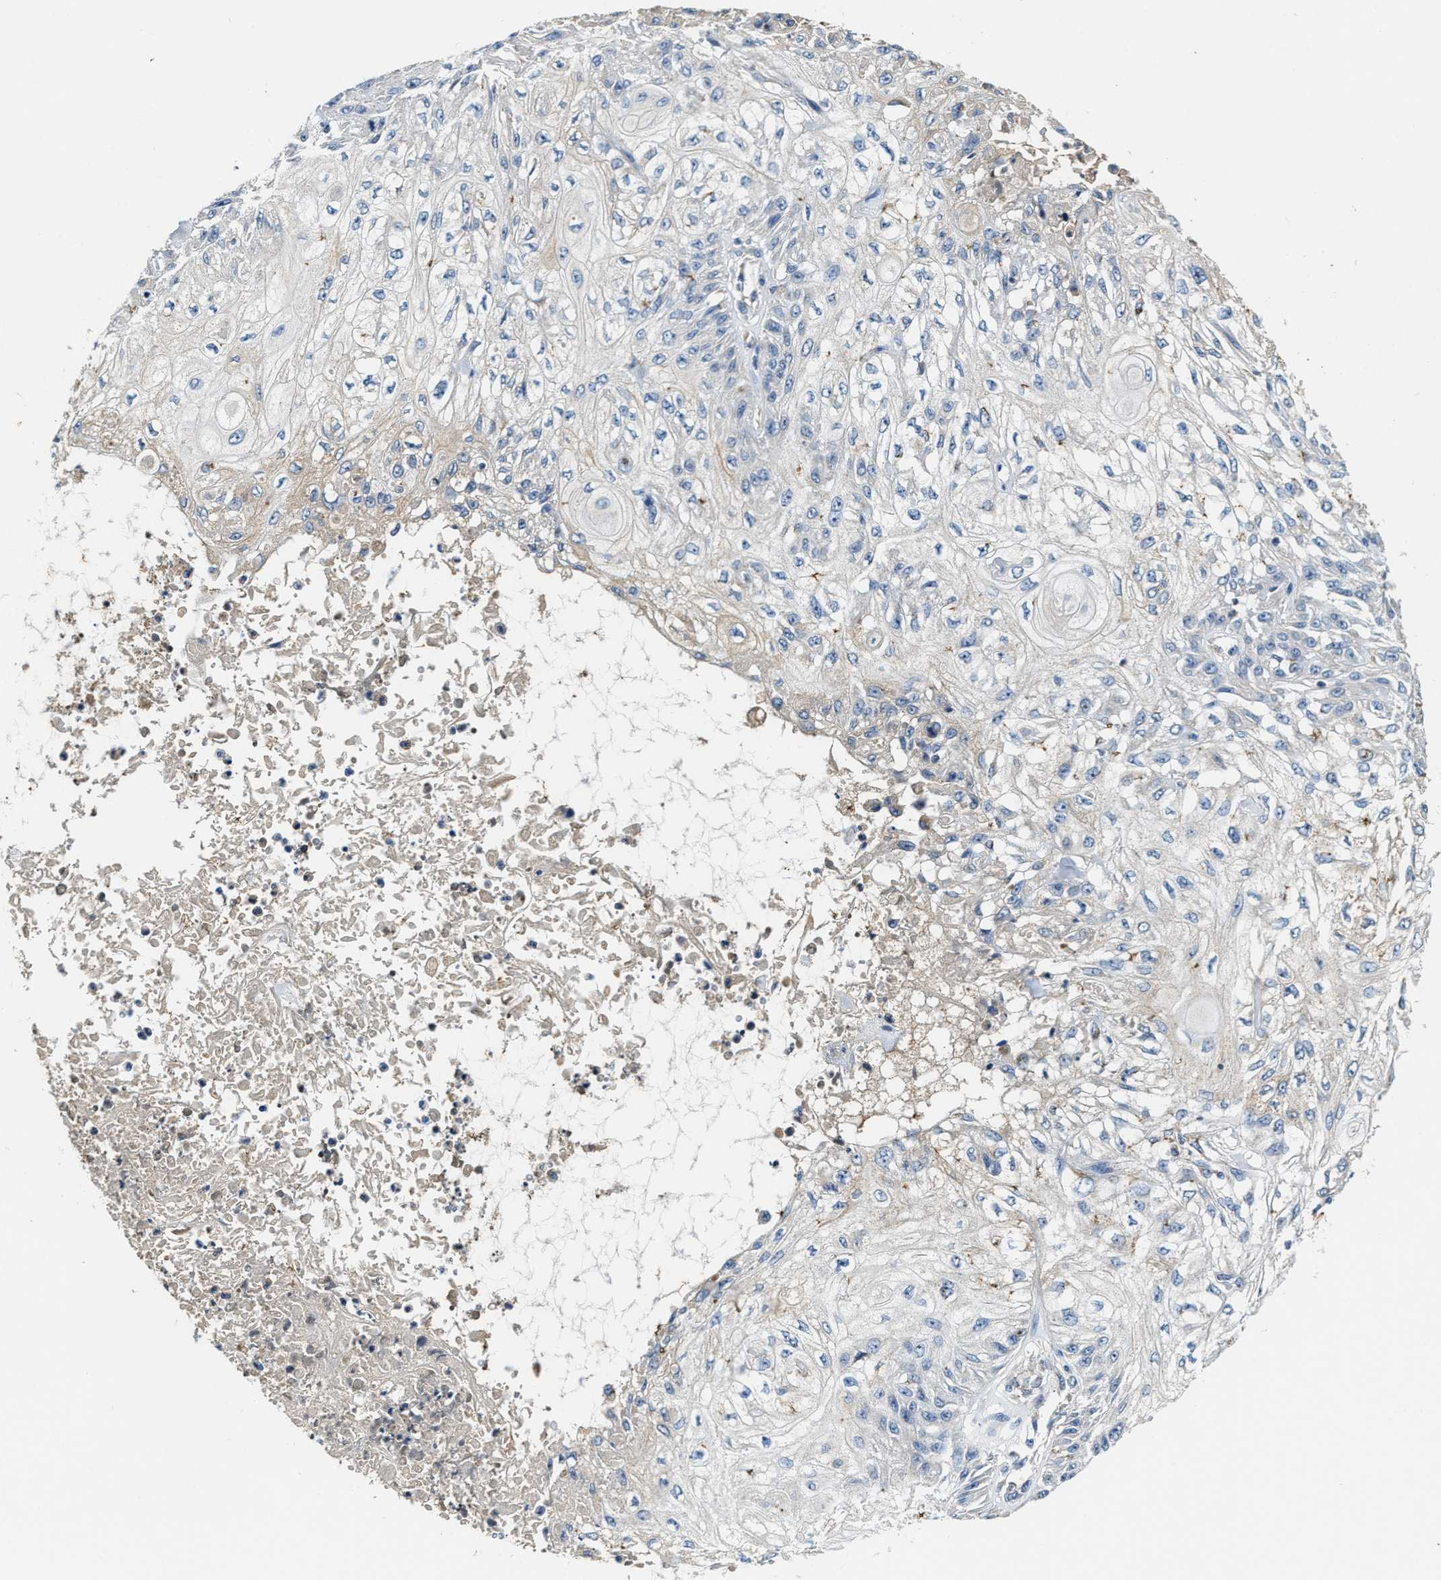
{"staining": {"intensity": "negative", "quantity": "none", "location": "none"}, "tissue": "skin cancer", "cell_type": "Tumor cells", "image_type": "cancer", "snomed": [{"axis": "morphology", "description": "Squamous cell carcinoma, NOS"}, {"axis": "morphology", "description": "Squamous cell carcinoma, metastatic, NOS"}, {"axis": "topography", "description": "Skin"}, {"axis": "topography", "description": "Lymph node"}], "caption": "This is an IHC micrograph of skin squamous cell carcinoma. There is no staining in tumor cells.", "gene": "SLC25A25", "patient": {"sex": "male", "age": 75}}